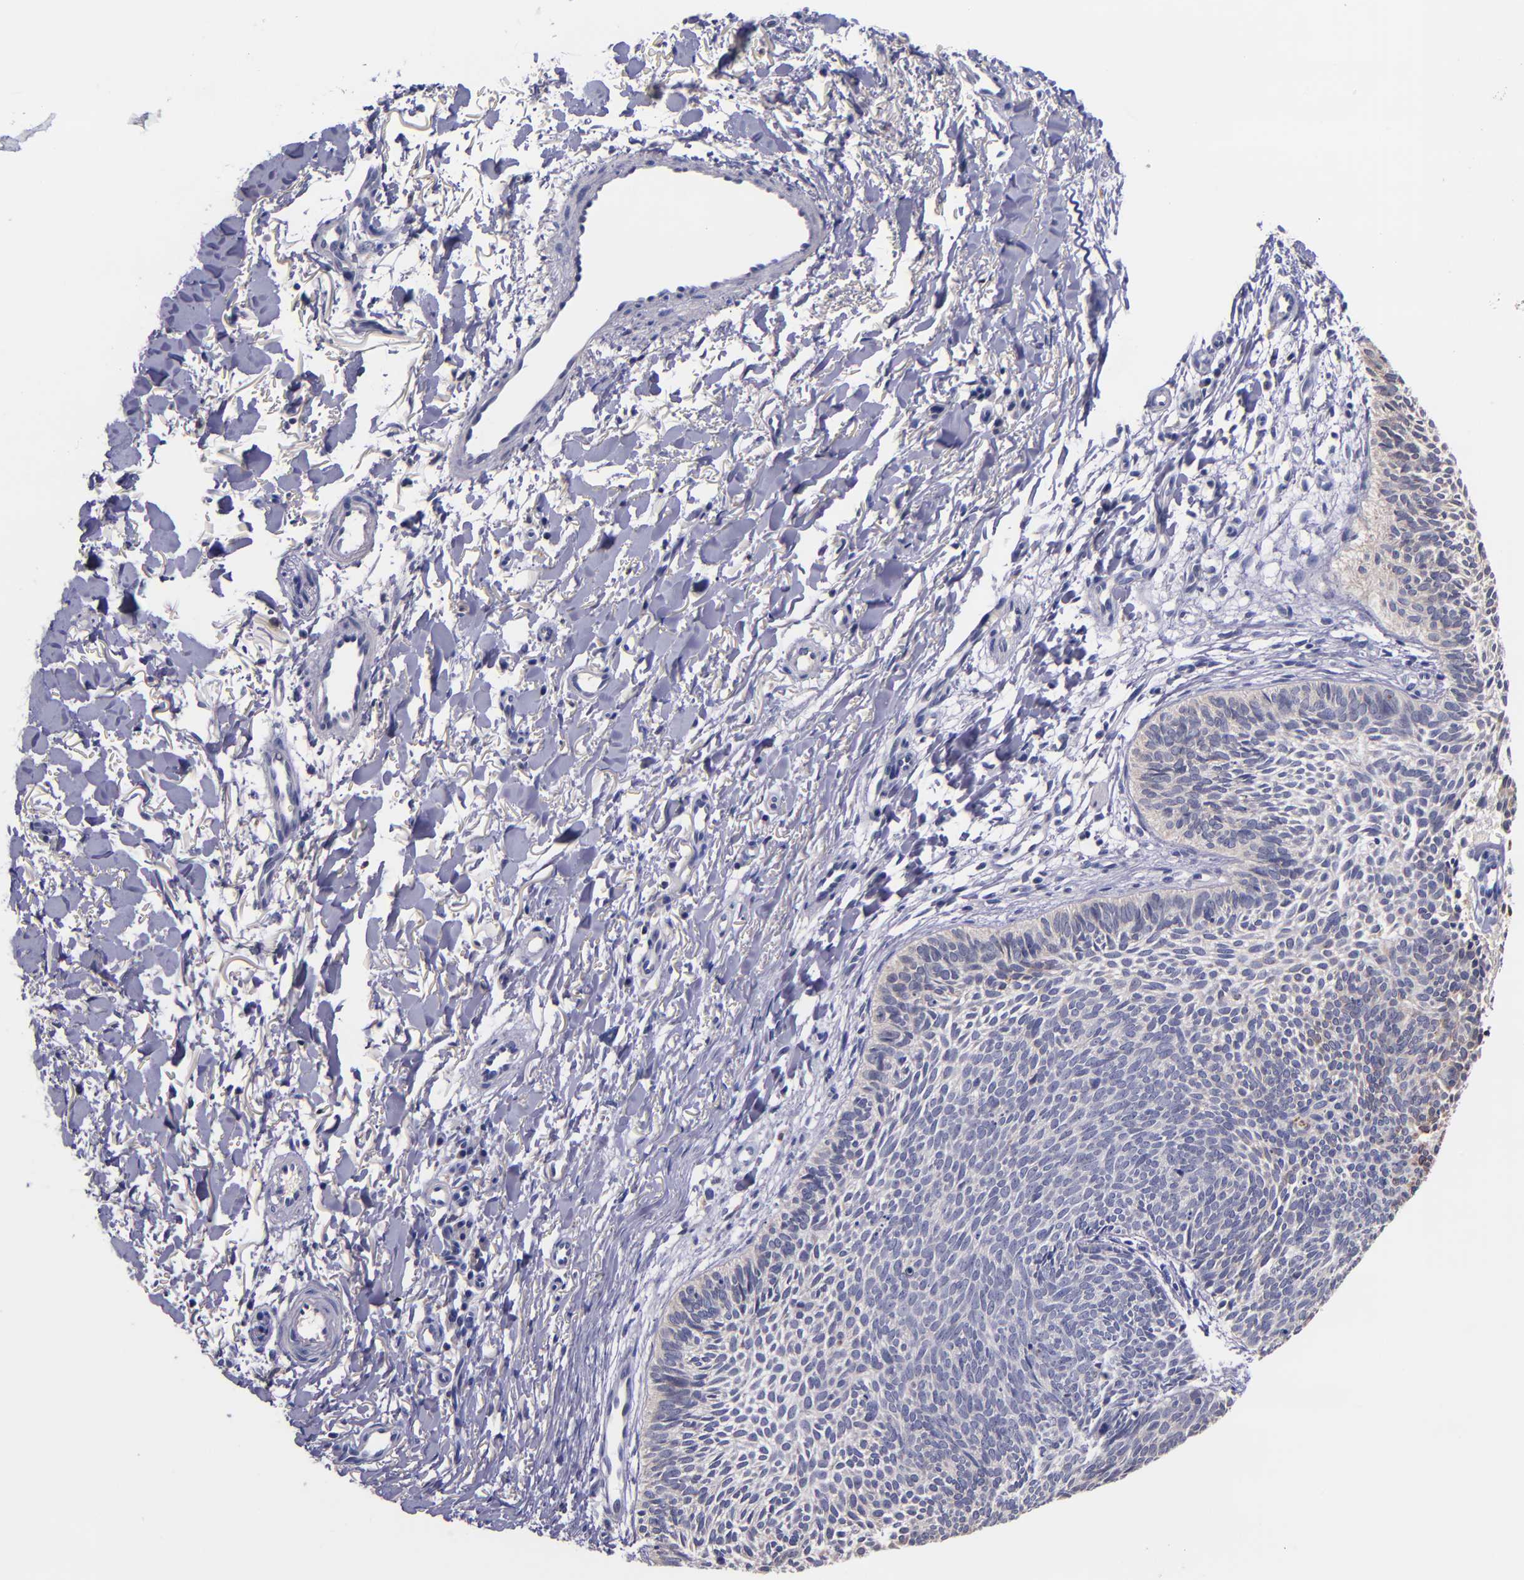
{"staining": {"intensity": "negative", "quantity": "none", "location": "none"}, "tissue": "skin cancer", "cell_type": "Tumor cells", "image_type": "cancer", "snomed": [{"axis": "morphology", "description": "Basal cell carcinoma"}, {"axis": "topography", "description": "Skin"}], "caption": "Tumor cells show no significant protein expression in skin cancer (basal cell carcinoma).", "gene": "RBP4", "patient": {"sex": "male", "age": 84}}